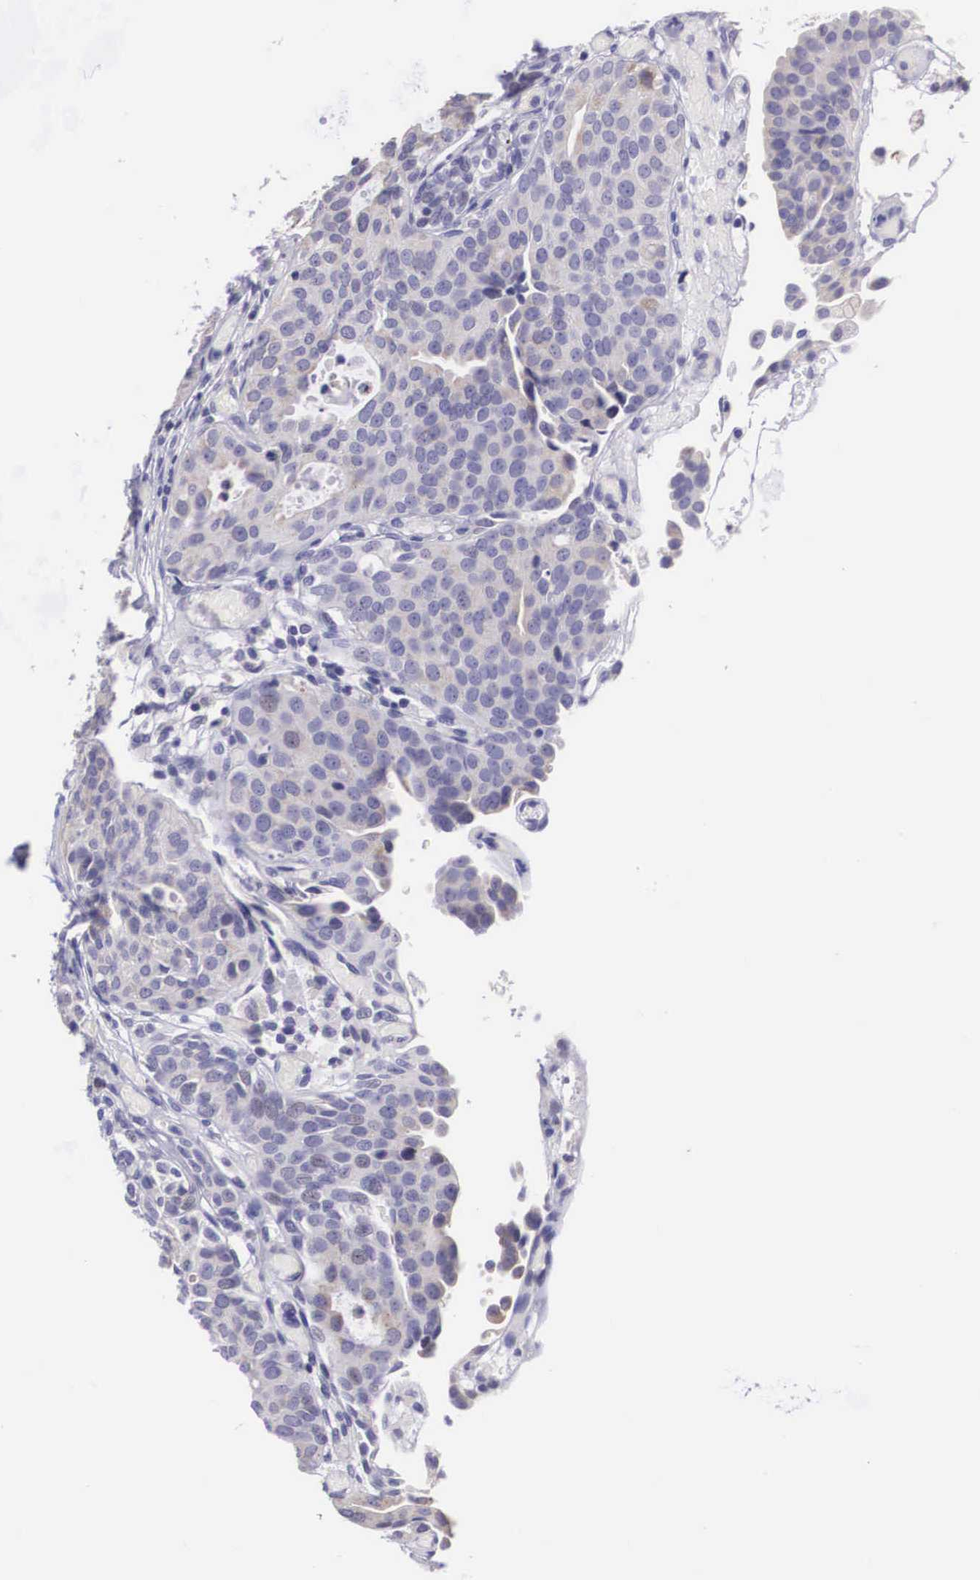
{"staining": {"intensity": "negative", "quantity": "none", "location": "none"}, "tissue": "urothelial cancer", "cell_type": "Tumor cells", "image_type": "cancer", "snomed": [{"axis": "morphology", "description": "Urothelial carcinoma, High grade"}, {"axis": "topography", "description": "Urinary bladder"}], "caption": "Human urothelial cancer stained for a protein using IHC shows no staining in tumor cells.", "gene": "ARG2", "patient": {"sex": "male", "age": 78}}